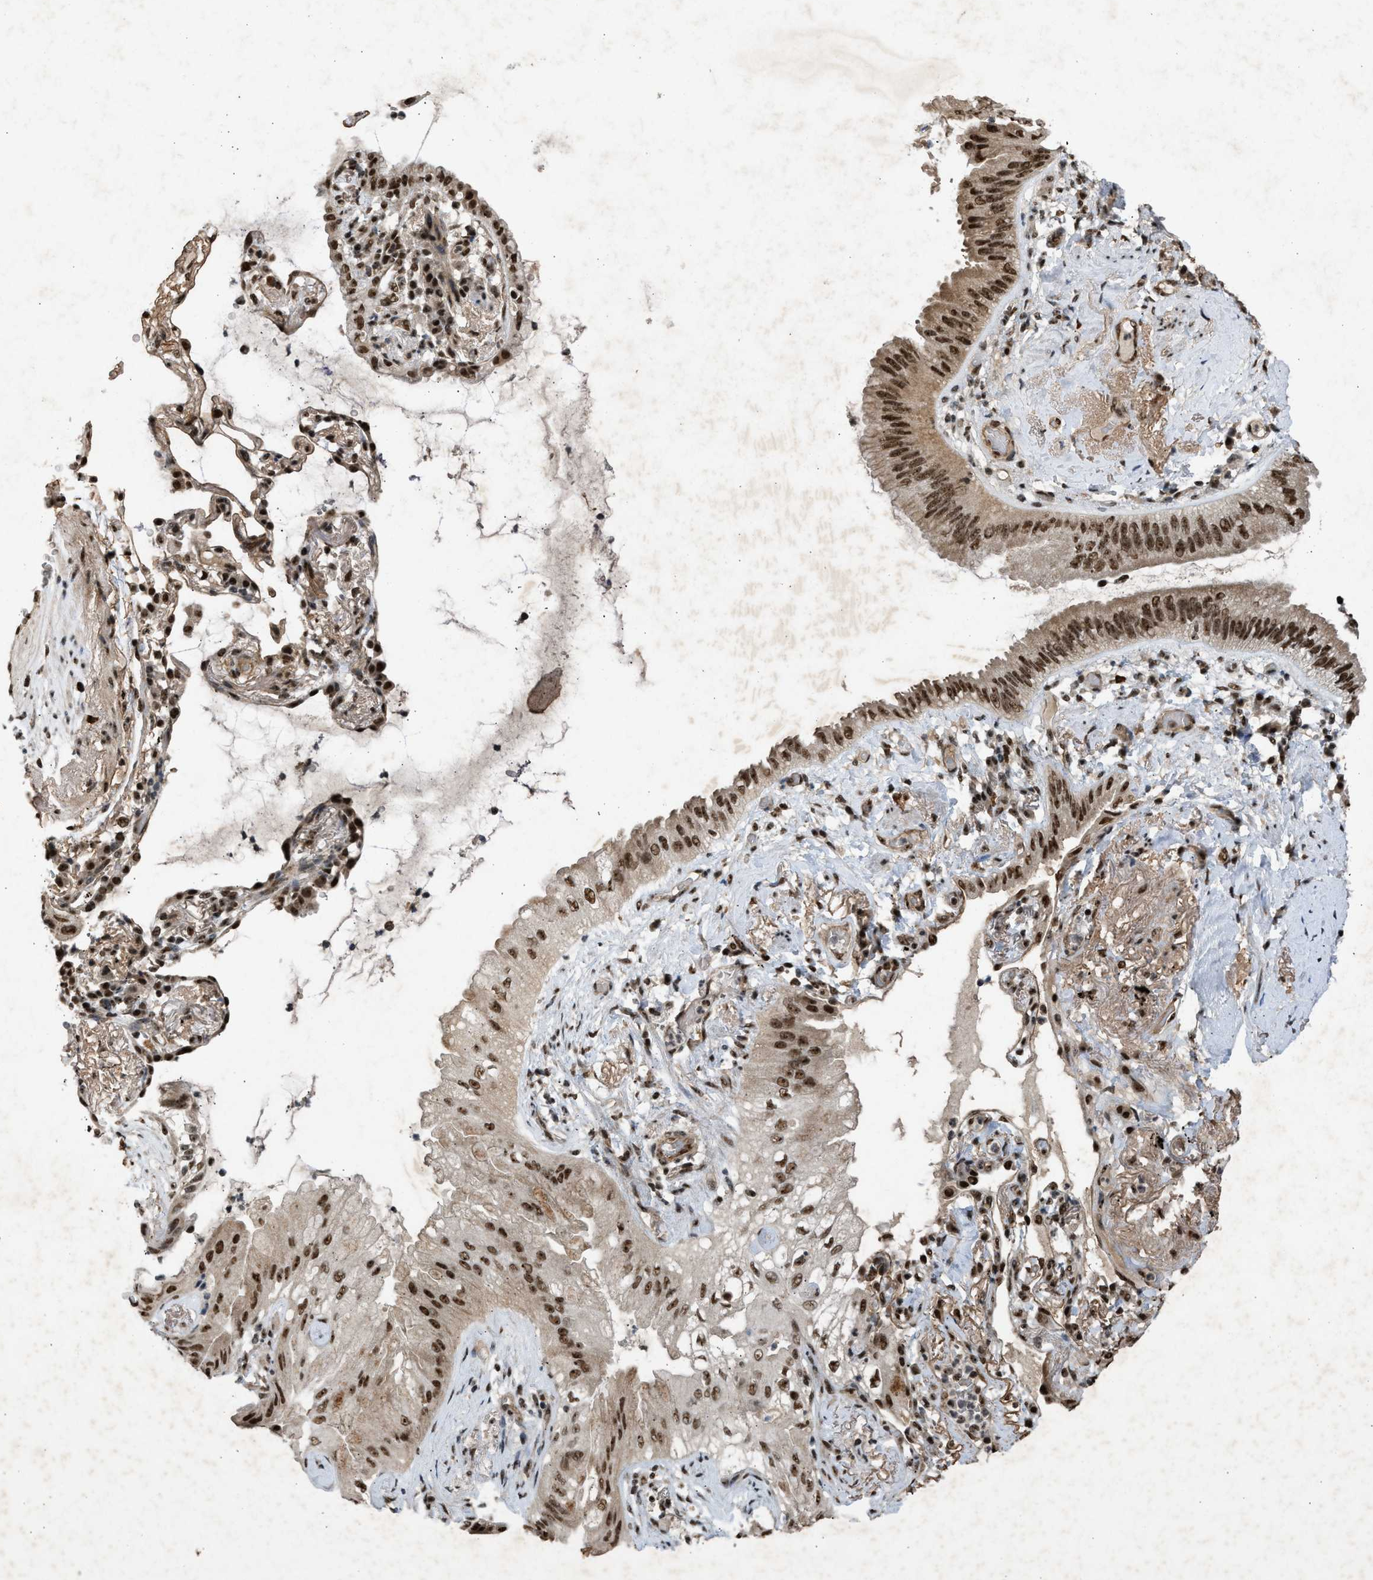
{"staining": {"intensity": "strong", "quantity": ">75%", "location": "cytoplasmic/membranous,nuclear"}, "tissue": "lung cancer", "cell_type": "Tumor cells", "image_type": "cancer", "snomed": [{"axis": "morphology", "description": "Normal tissue, NOS"}, {"axis": "morphology", "description": "Adenocarcinoma, NOS"}, {"axis": "topography", "description": "Bronchus"}, {"axis": "topography", "description": "Lung"}], "caption": "High-power microscopy captured an IHC image of lung cancer, revealing strong cytoplasmic/membranous and nuclear positivity in approximately >75% of tumor cells.", "gene": "TFDP2", "patient": {"sex": "female", "age": 70}}